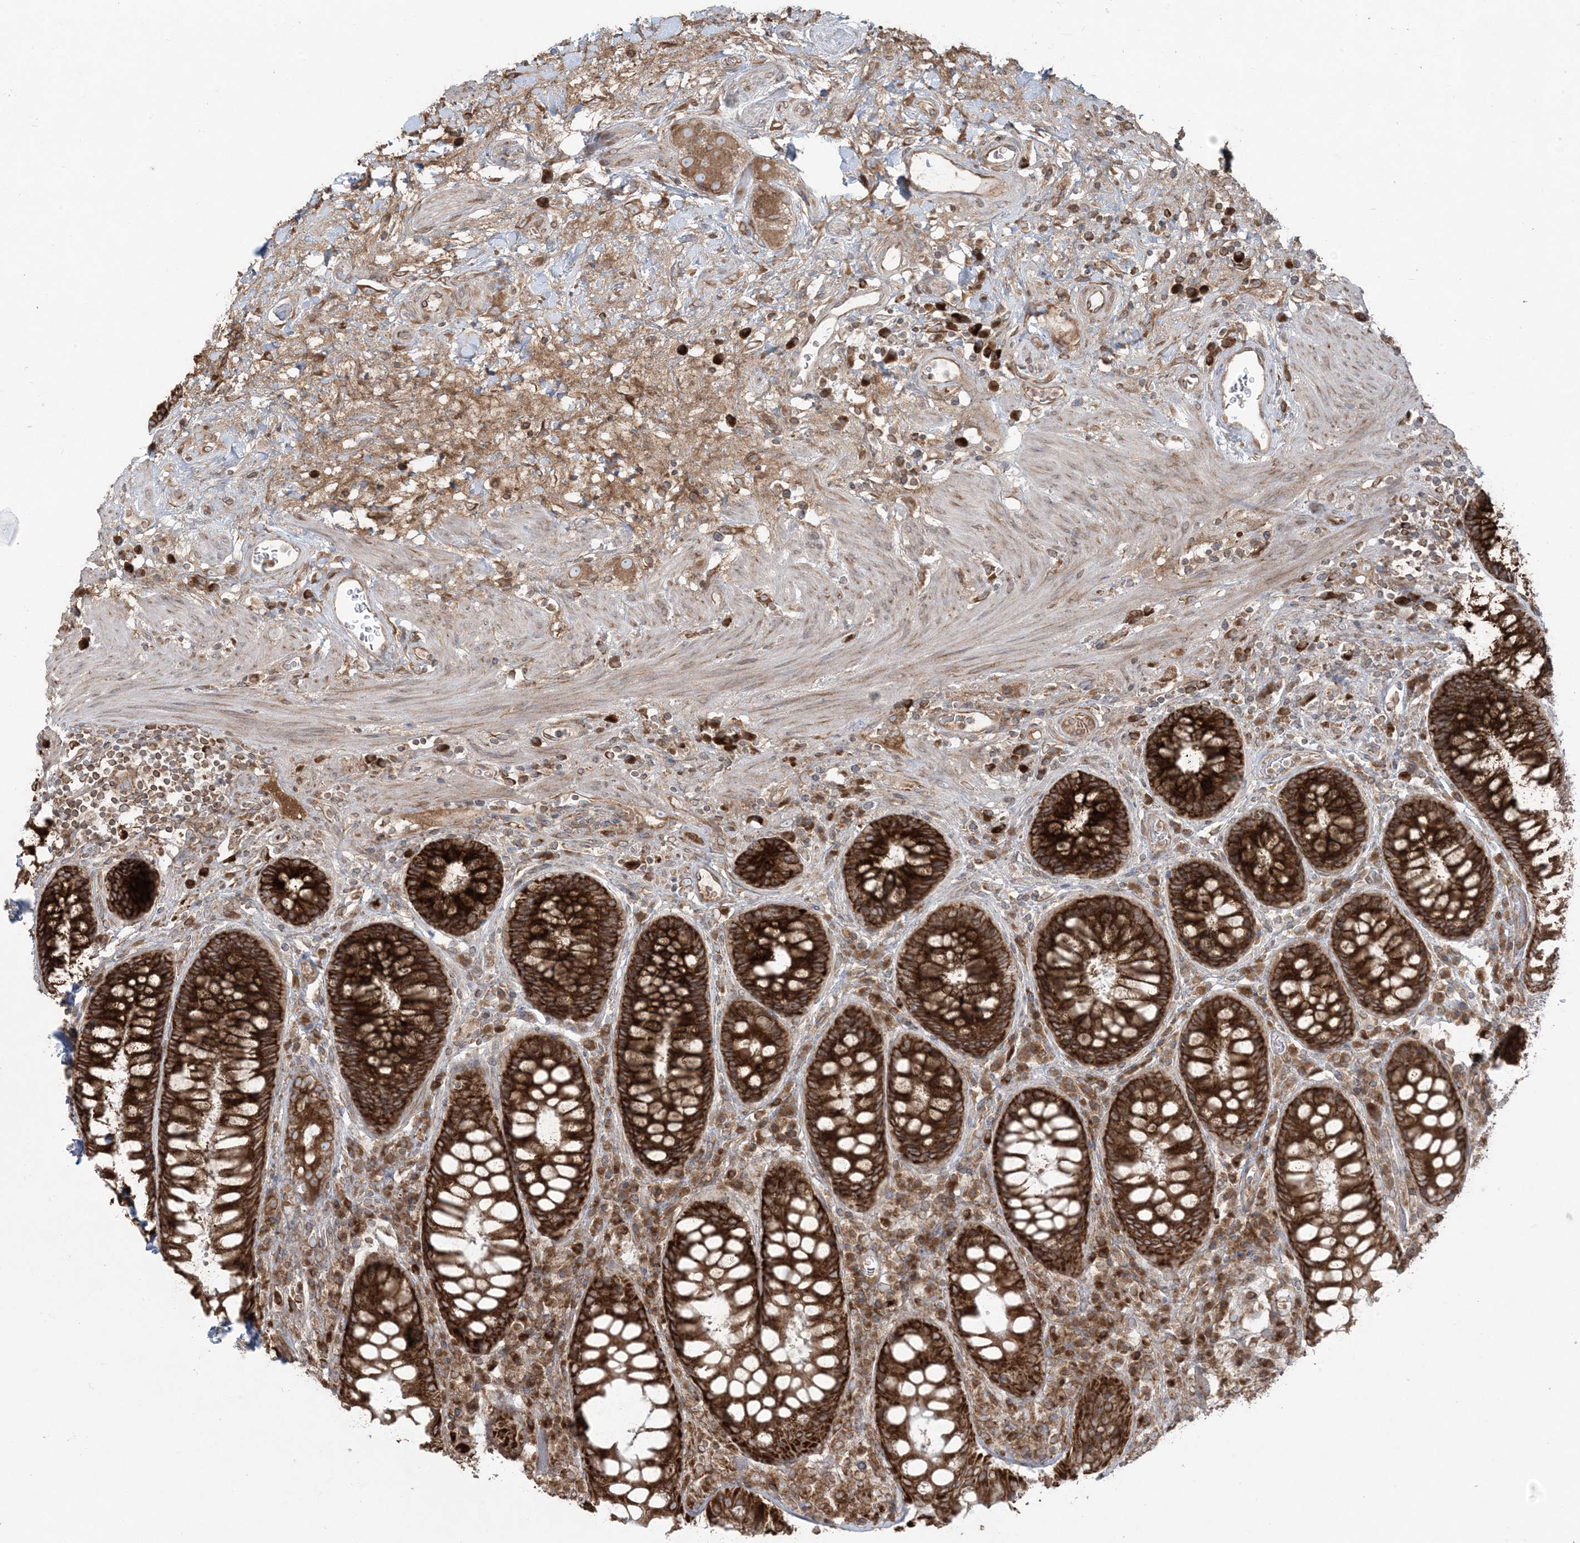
{"staining": {"intensity": "strong", "quantity": ">75%", "location": "cytoplasmic/membranous"}, "tissue": "rectum", "cell_type": "Glandular cells", "image_type": "normal", "snomed": [{"axis": "morphology", "description": "Normal tissue, NOS"}, {"axis": "topography", "description": "Rectum"}], "caption": "An image of rectum stained for a protein reveals strong cytoplasmic/membranous brown staining in glandular cells. The protein is shown in brown color, while the nuclei are stained blue.", "gene": "UBXN4", "patient": {"sex": "male", "age": 64}}